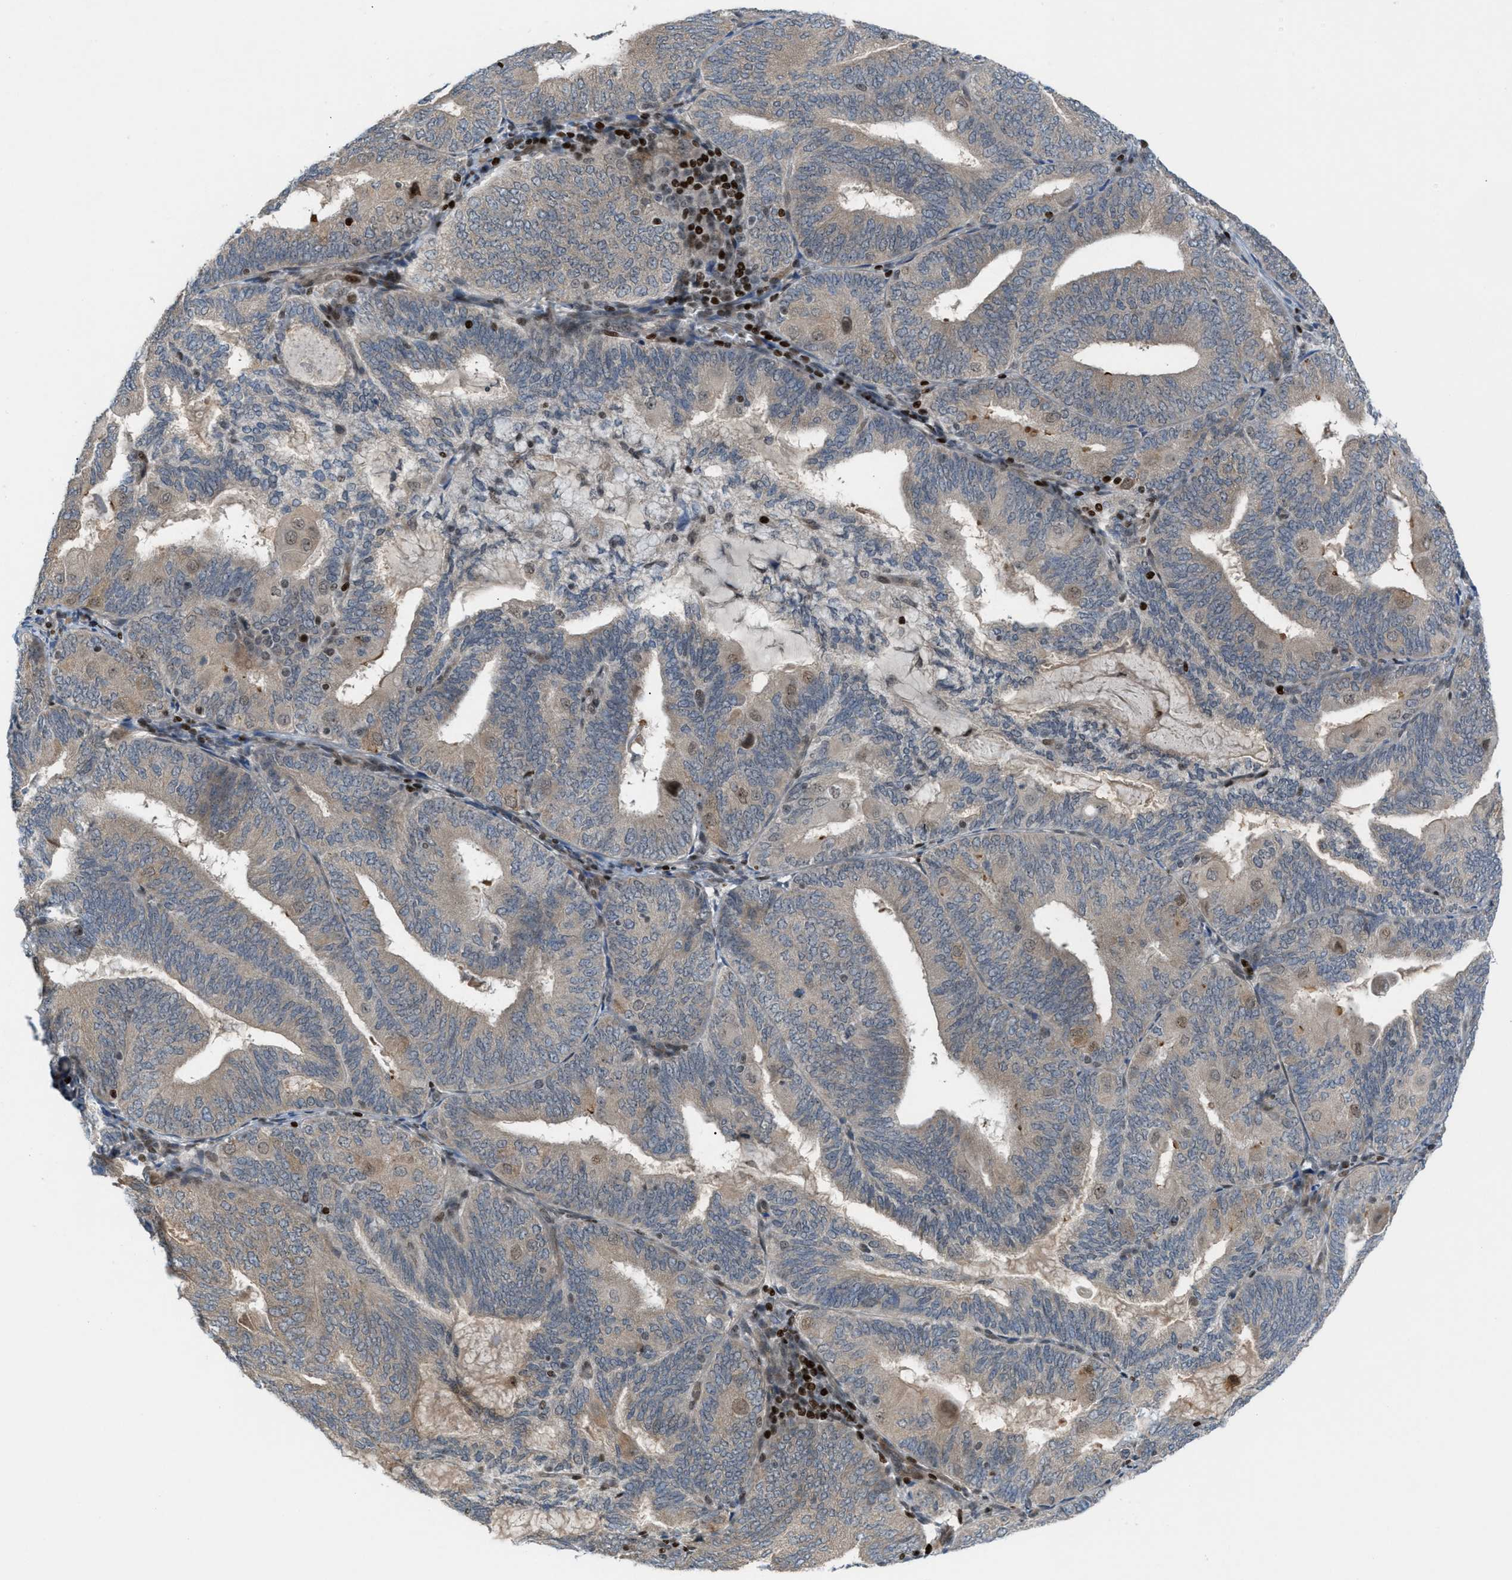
{"staining": {"intensity": "weak", "quantity": "<25%", "location": "cytoplasmic/membranous"}, "tissue": "endometrial cancer", "cell_type": "Tumor cells", "image_type": "cancer", "snomed": [{"axis": "morphology", "description": "Adenocarcinoma, NOS"}, {"axis": "topography", "description": "Endometrium"}], "caption": "This histopathology image is of endometrial cancer (adenocarcinoma) stained with IHC to label a protein in brown with the nuclei are counter-stained blue. There is no expression in tumor cells.", "gene": "ZNF276", "patient": {"sex": "female", "age": 81}}